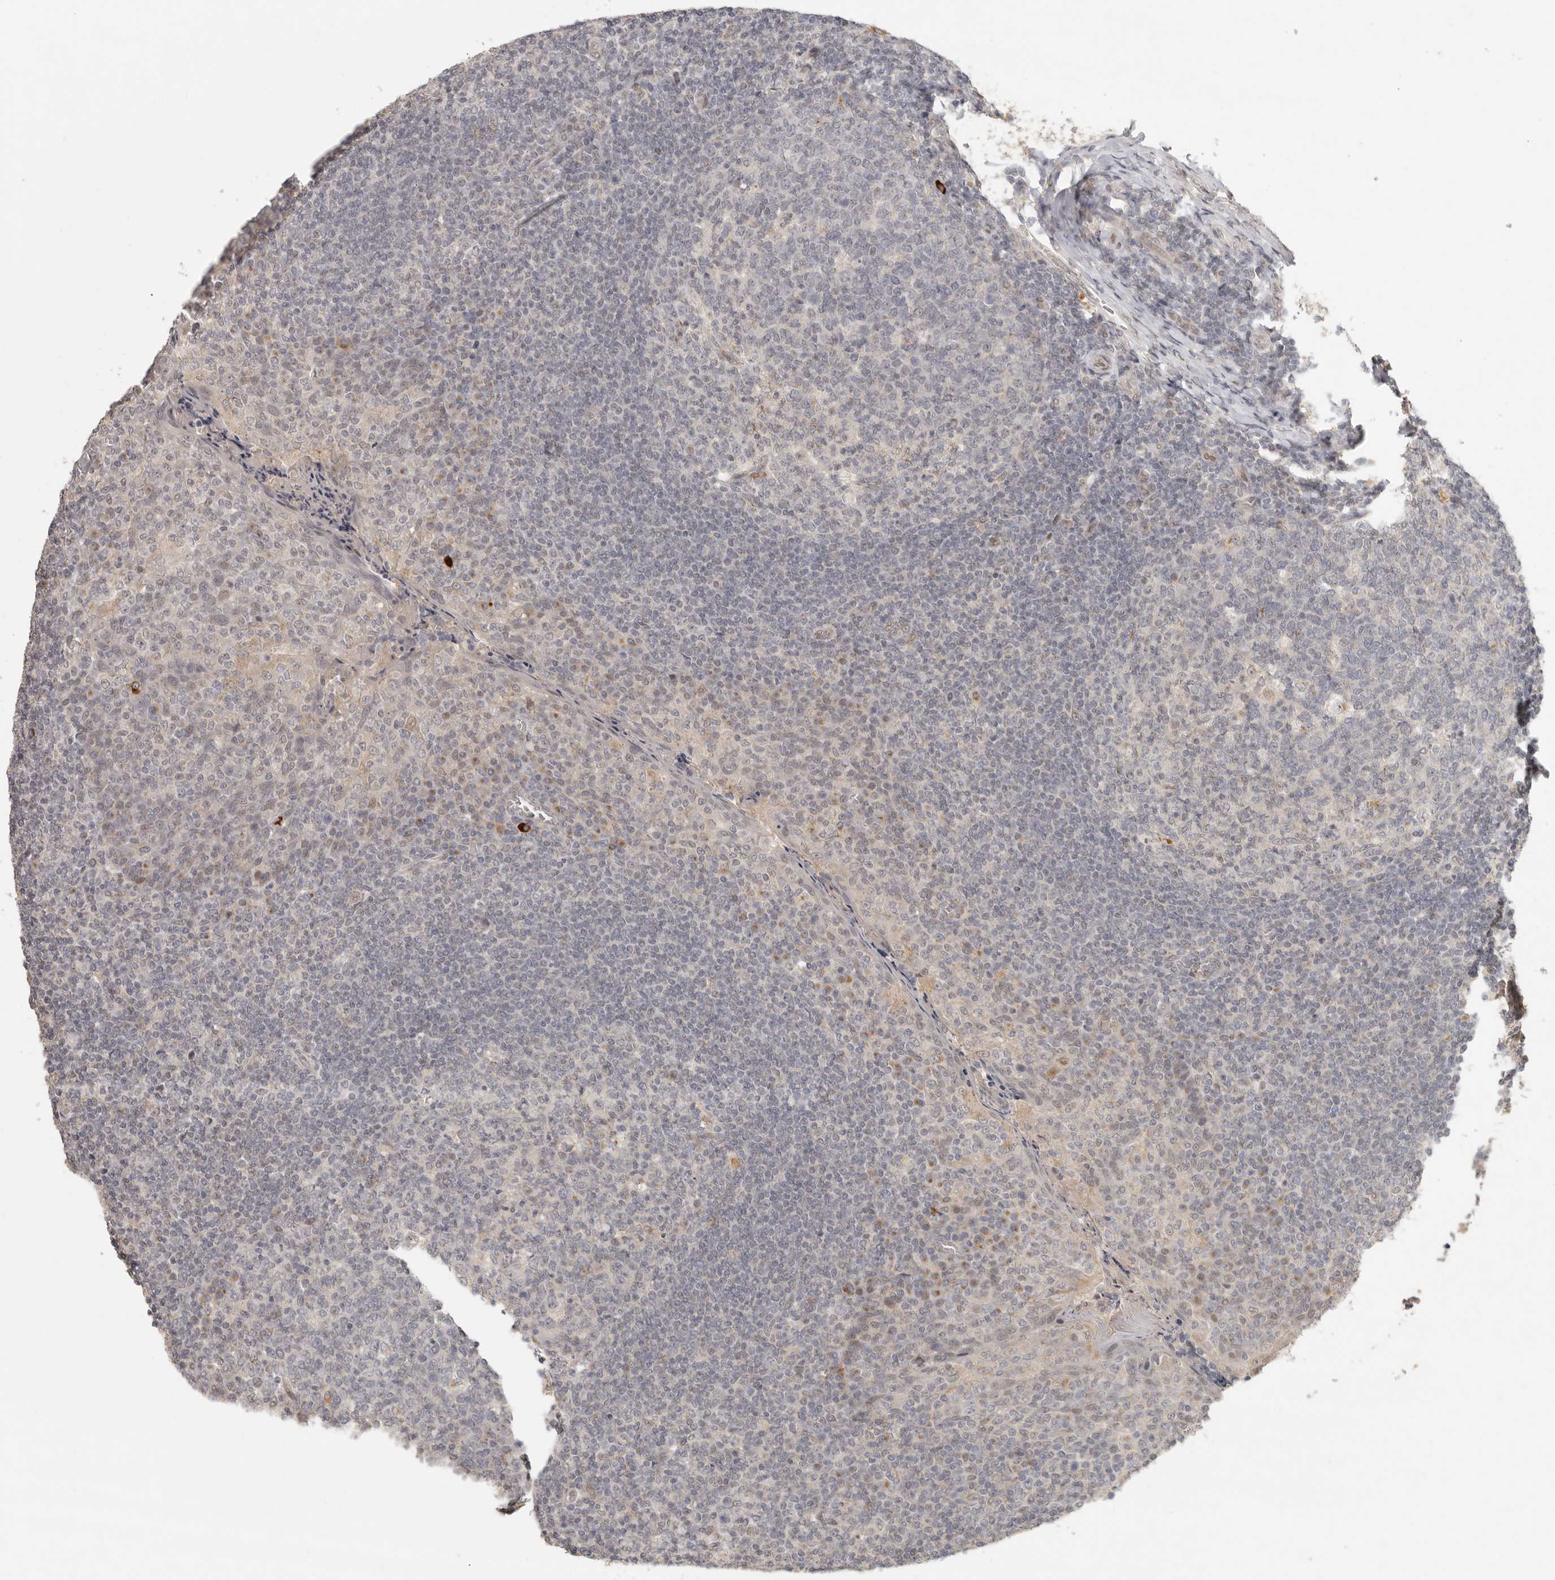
{"staining": {"intensity": "weak", "quantity": "<25%", "location": "cytoplasmic/membranous"}, "tissue": "tonsil", "cell_type": "Germinal center cells", "image_type": "normal", "snomed": [{"axis": "morphology", "description": "Normal tissue, NOS"}, {"axis": "topography", "description": "Tonsil"}], "caption": "DAB immunohistochemical staining of benign human tonsil displays no significant expression in germinal center cells. (Stains: DAB (3,3'-diaminobenzidine) IHC with hematoxylin counter stain, Microscopy: brightfield microscopy at high magnification).", "gene": "LRRC75A", "patient": {"sex": "female", "age": 19}}